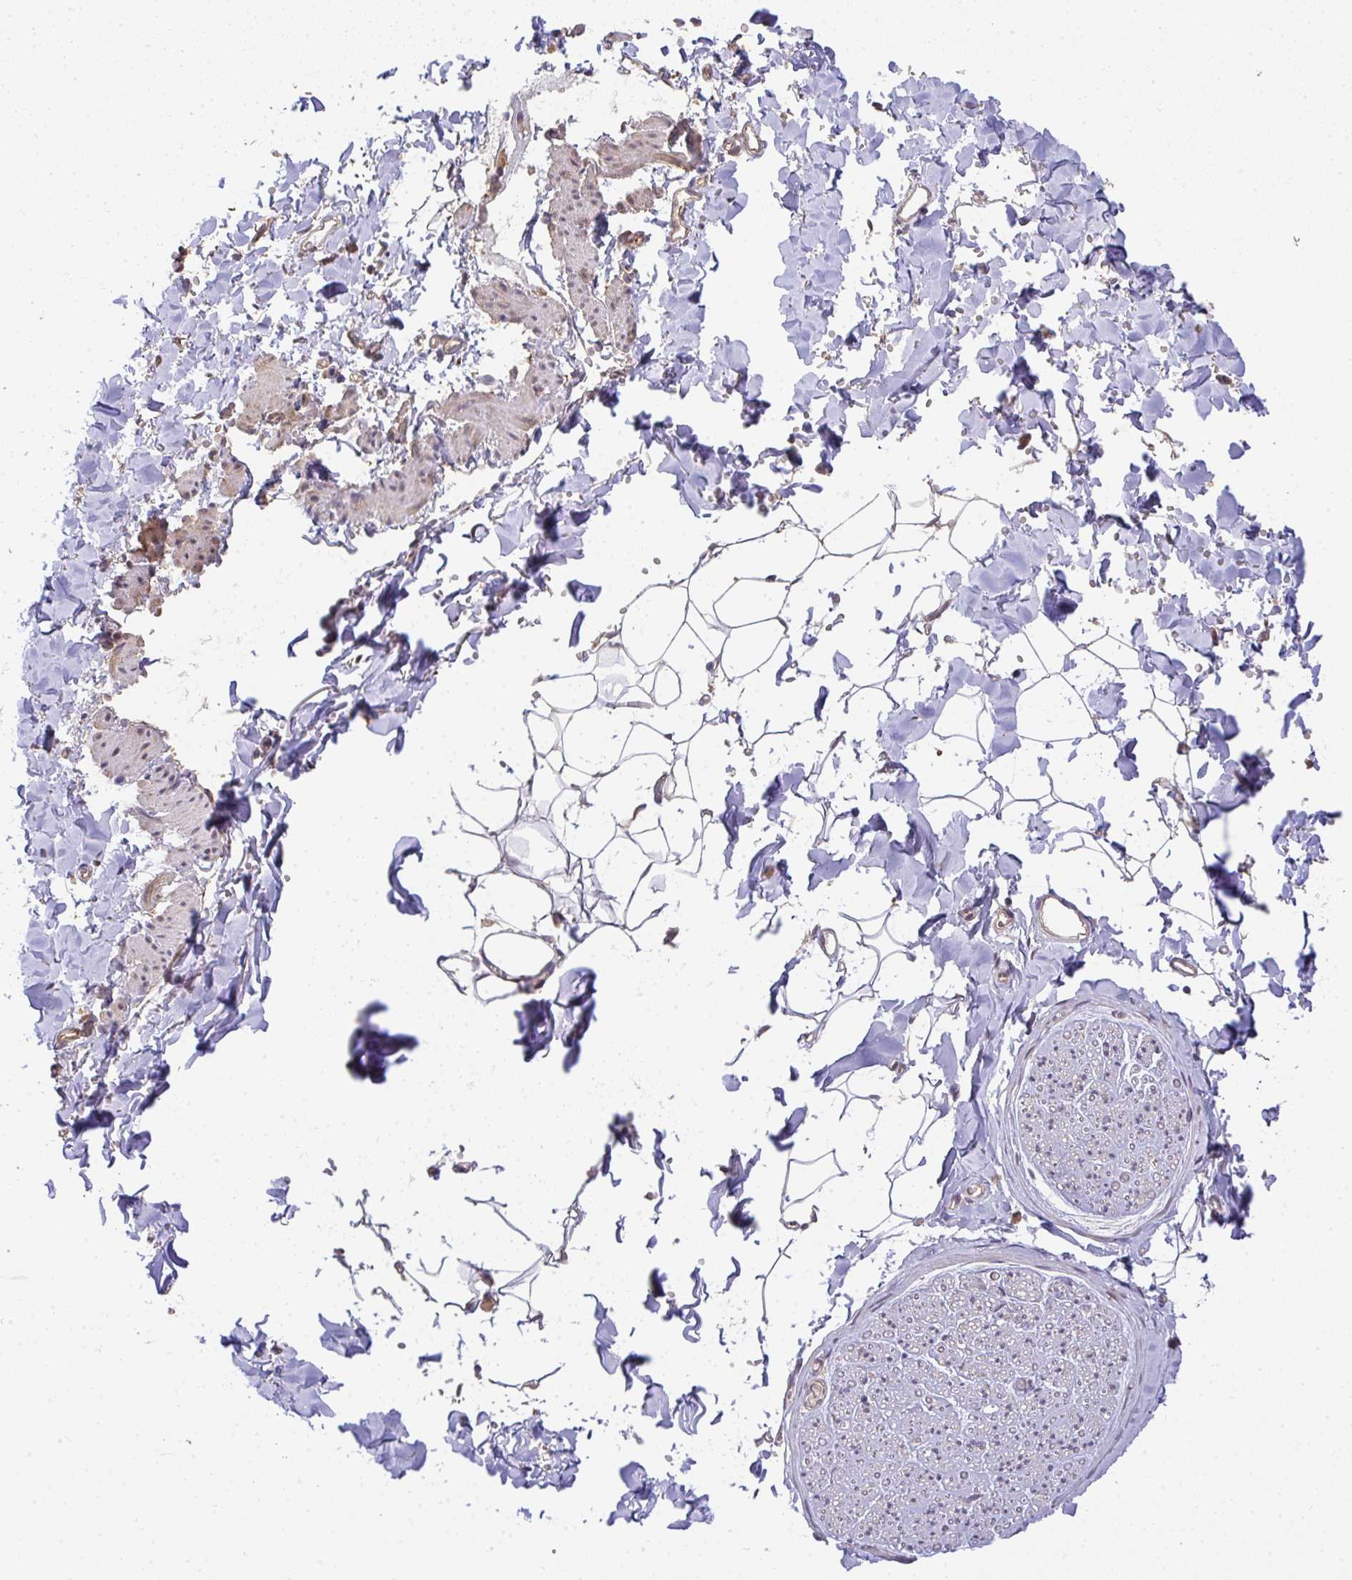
{"staining": {"intensity": "weak", "quantity": ">75%", "location": "cytoplasmic/membranous"}, "tissue": "adipose tissue", "cell_type": "Adipocytes", "image_type": "normal", "snomed": [{"axis": "morphology", "description": "Normal tissue, NOS"}, {"axis": "topography", "description": "Cartilage tissue"}, {"axis": "topography", "description": "Bronchus"}, {"axis": "topography", "description": "Peripheral nerve tissue"}], "caption": "IHC micrograph of benign adipose tissue stained for a protein (brown), which demonstrates low levels of weak cytoplasmic/membranous expression in approximately >75% of adipocytes.", "gene": "EEF1AKMT1", "patient": {"sex": "female", "age": 59}}